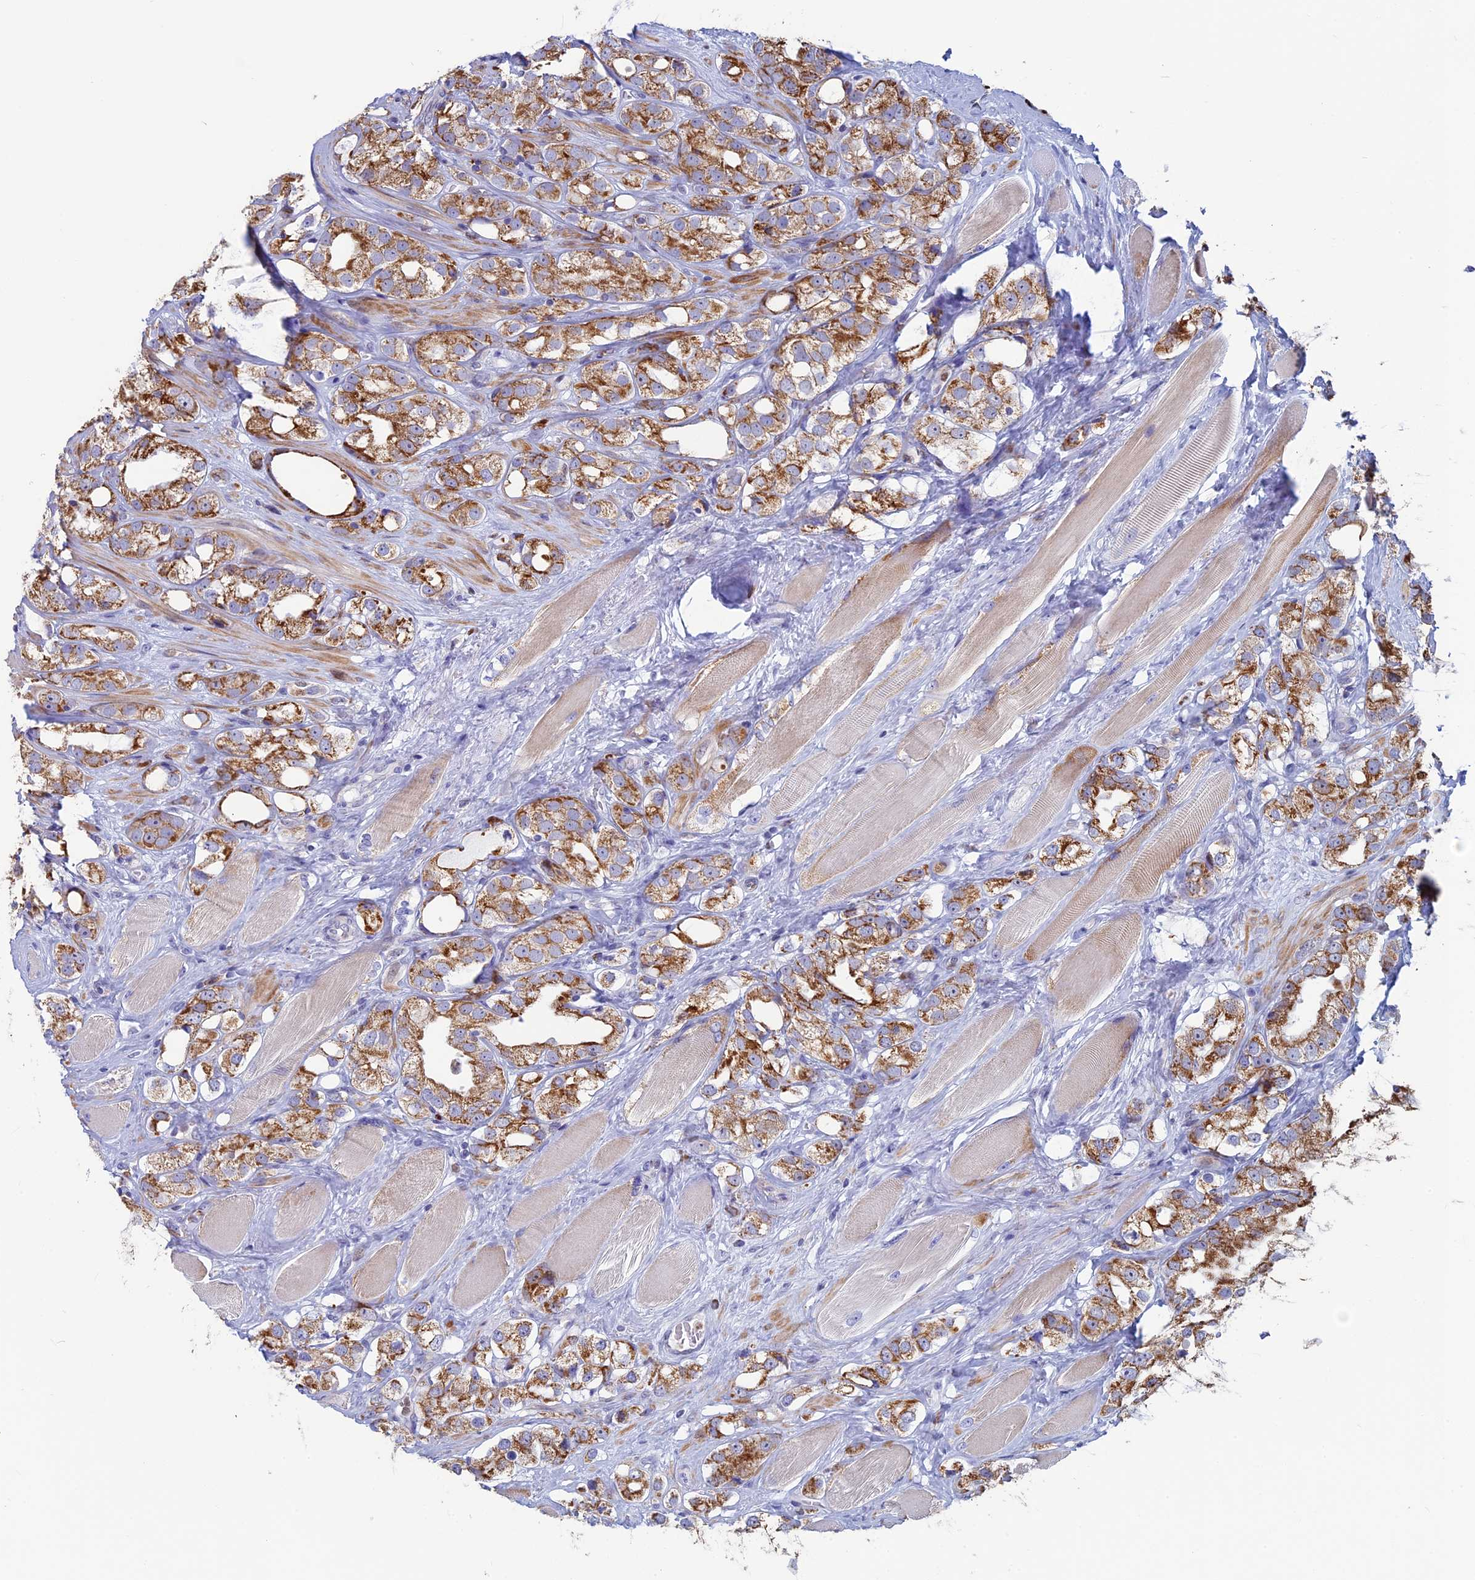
{"staining": {"intensity": "moderate", "quantity": ">75%", "location": "cytoplasmic/membranous"}, "tissue": "prostate cancer", "cell_type": "Tumor cells", "image_type": "cancer", "snomed": [{"axis": "morphology", "description": "Adenocarcinoma, NOS"}, {"axis": "topography", "description": "Prostate"}], "caption": "Tumor cells exhibit moderate cytoplasmic/membranous expression in about >75% of cells in adenocarcinoma (prostate). (Brightfield microscopy of DAB IHC at high magnification).", "gene": "ACSS1", "patient": {"sex": "male", "age": 79}}